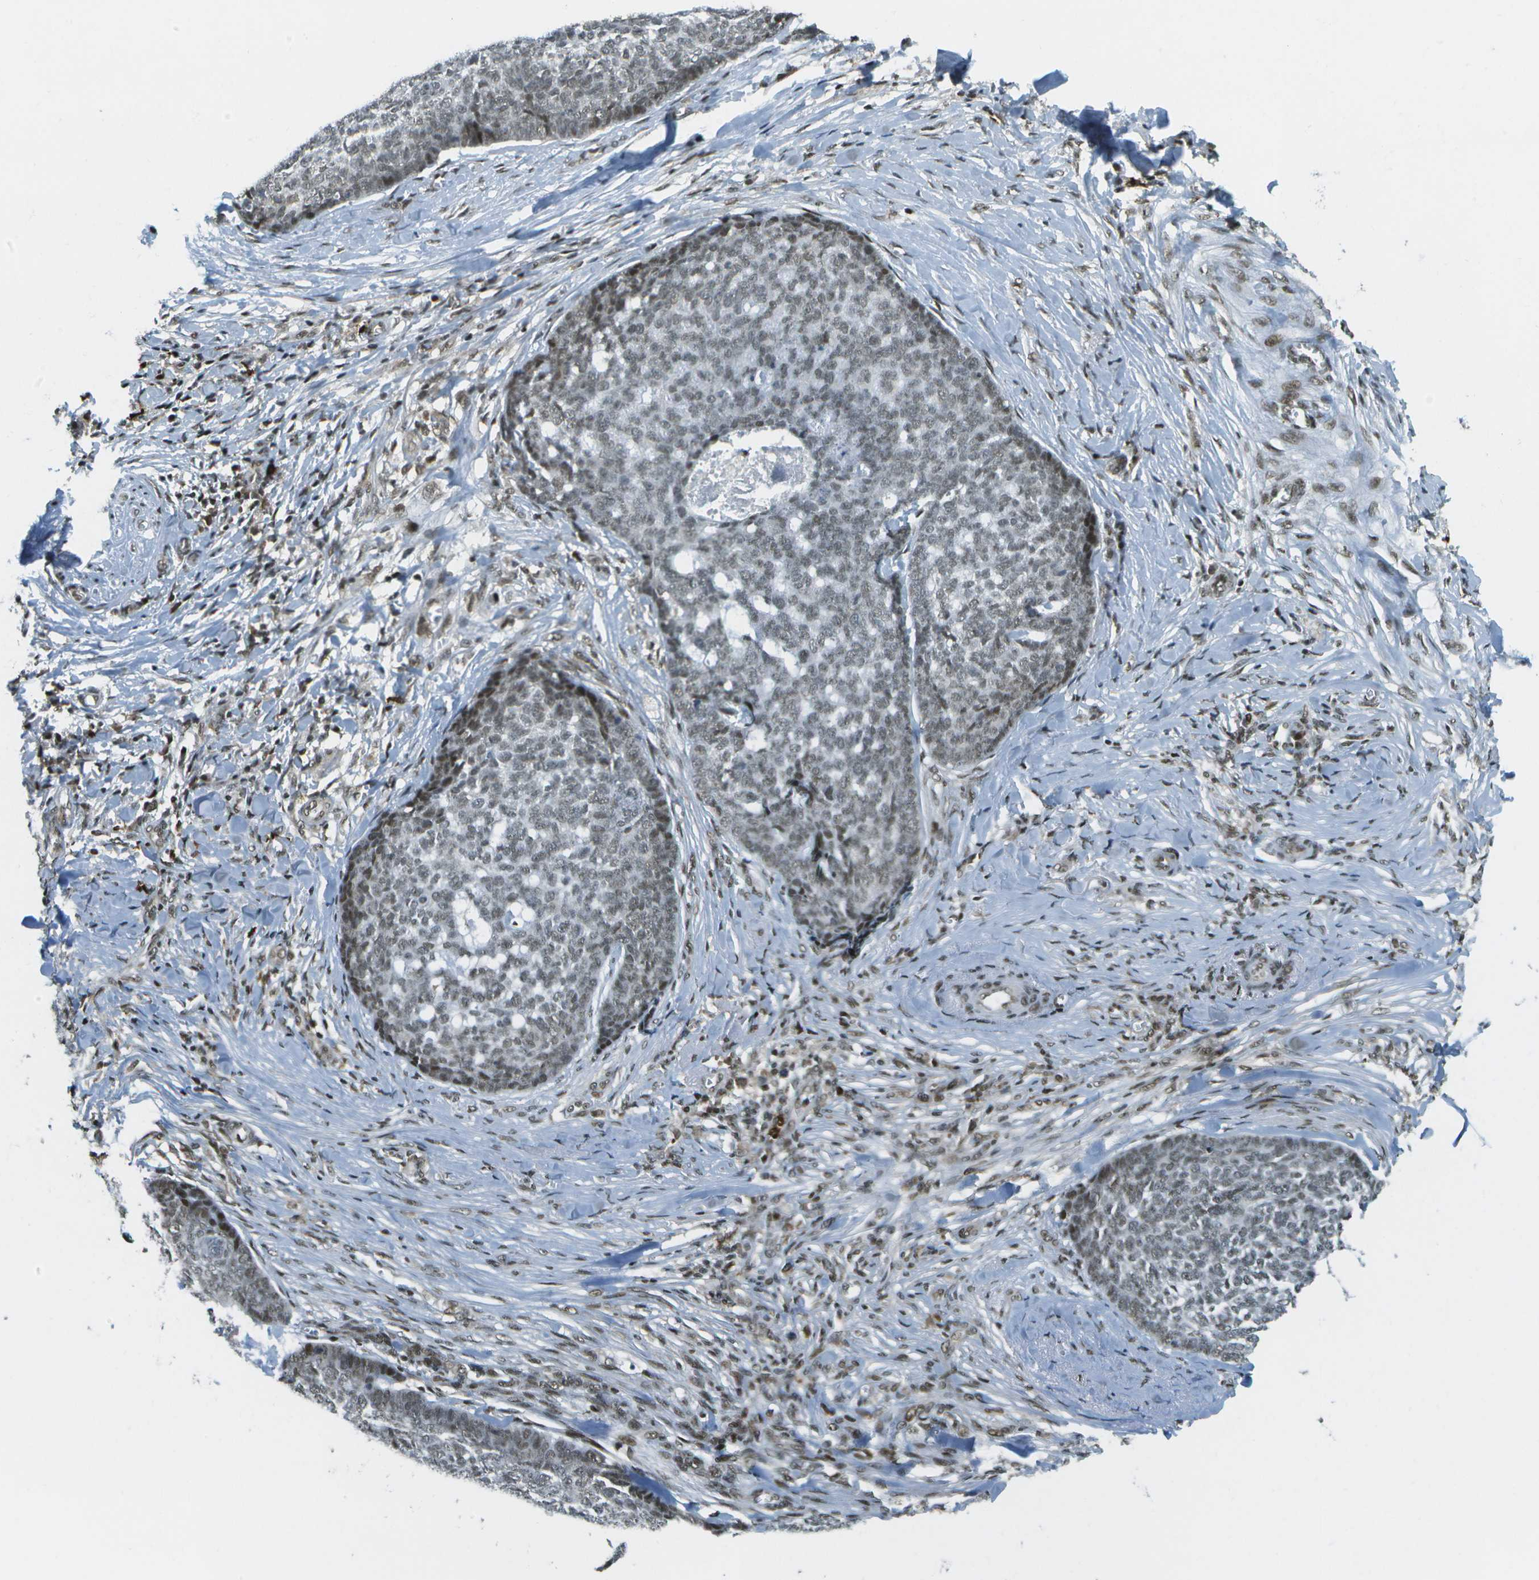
{"staining": {"intensity": "weak", "quantity": ">75%", "location": "nuclear"}, "tissue": "skin cancer", "cell_type": "Tumor cells", "image_type": "cancer", "snomed": [{"axis": "morphology", "description": "Basal cell carcinoma"}, {"axis": "topography", "description": "Skin"}], "caption": "Approximately >75% of tumor cells in human skin basal cell carcinoma exhibit weak nuclear protein positivity as visualized by brown immunohistochemical staining.", "gene": "IRF7", "patient": {"sex": "male", "age": 84}}